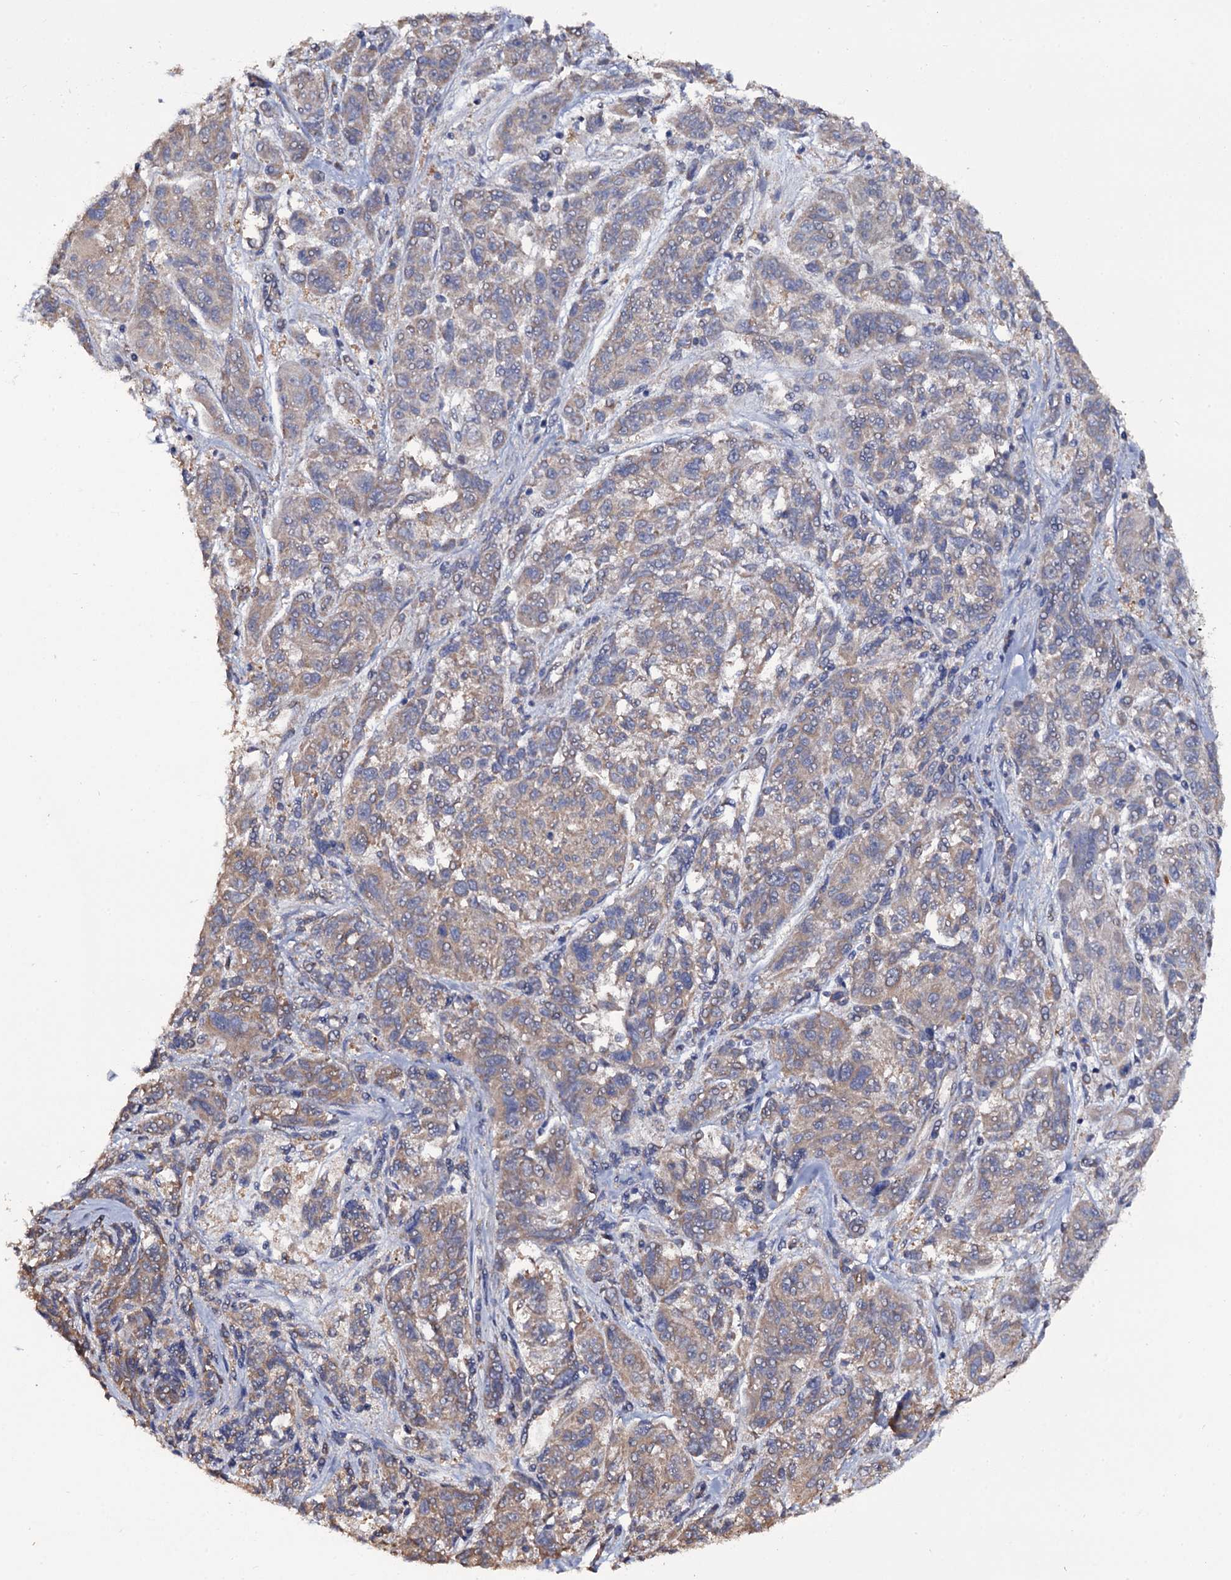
{"staining": {"intensity": "weak", "quantity": "<25%", "location": "cytoplasmic/membranous"}, "tissue": "melanoma", "cell_type": "Tumor cells", "image_type": "cancer", "snomed": [{"axis": "morphology", "description": "Malignant melanoma, NOS"}, {"axis": "topography", "description": "Skin"}], "caption": "This is an IHC image of human melanoma. There is no positivity in tumor cells.", "gene": "TTC23", "patient": {"sex": "male", "age": 53}}